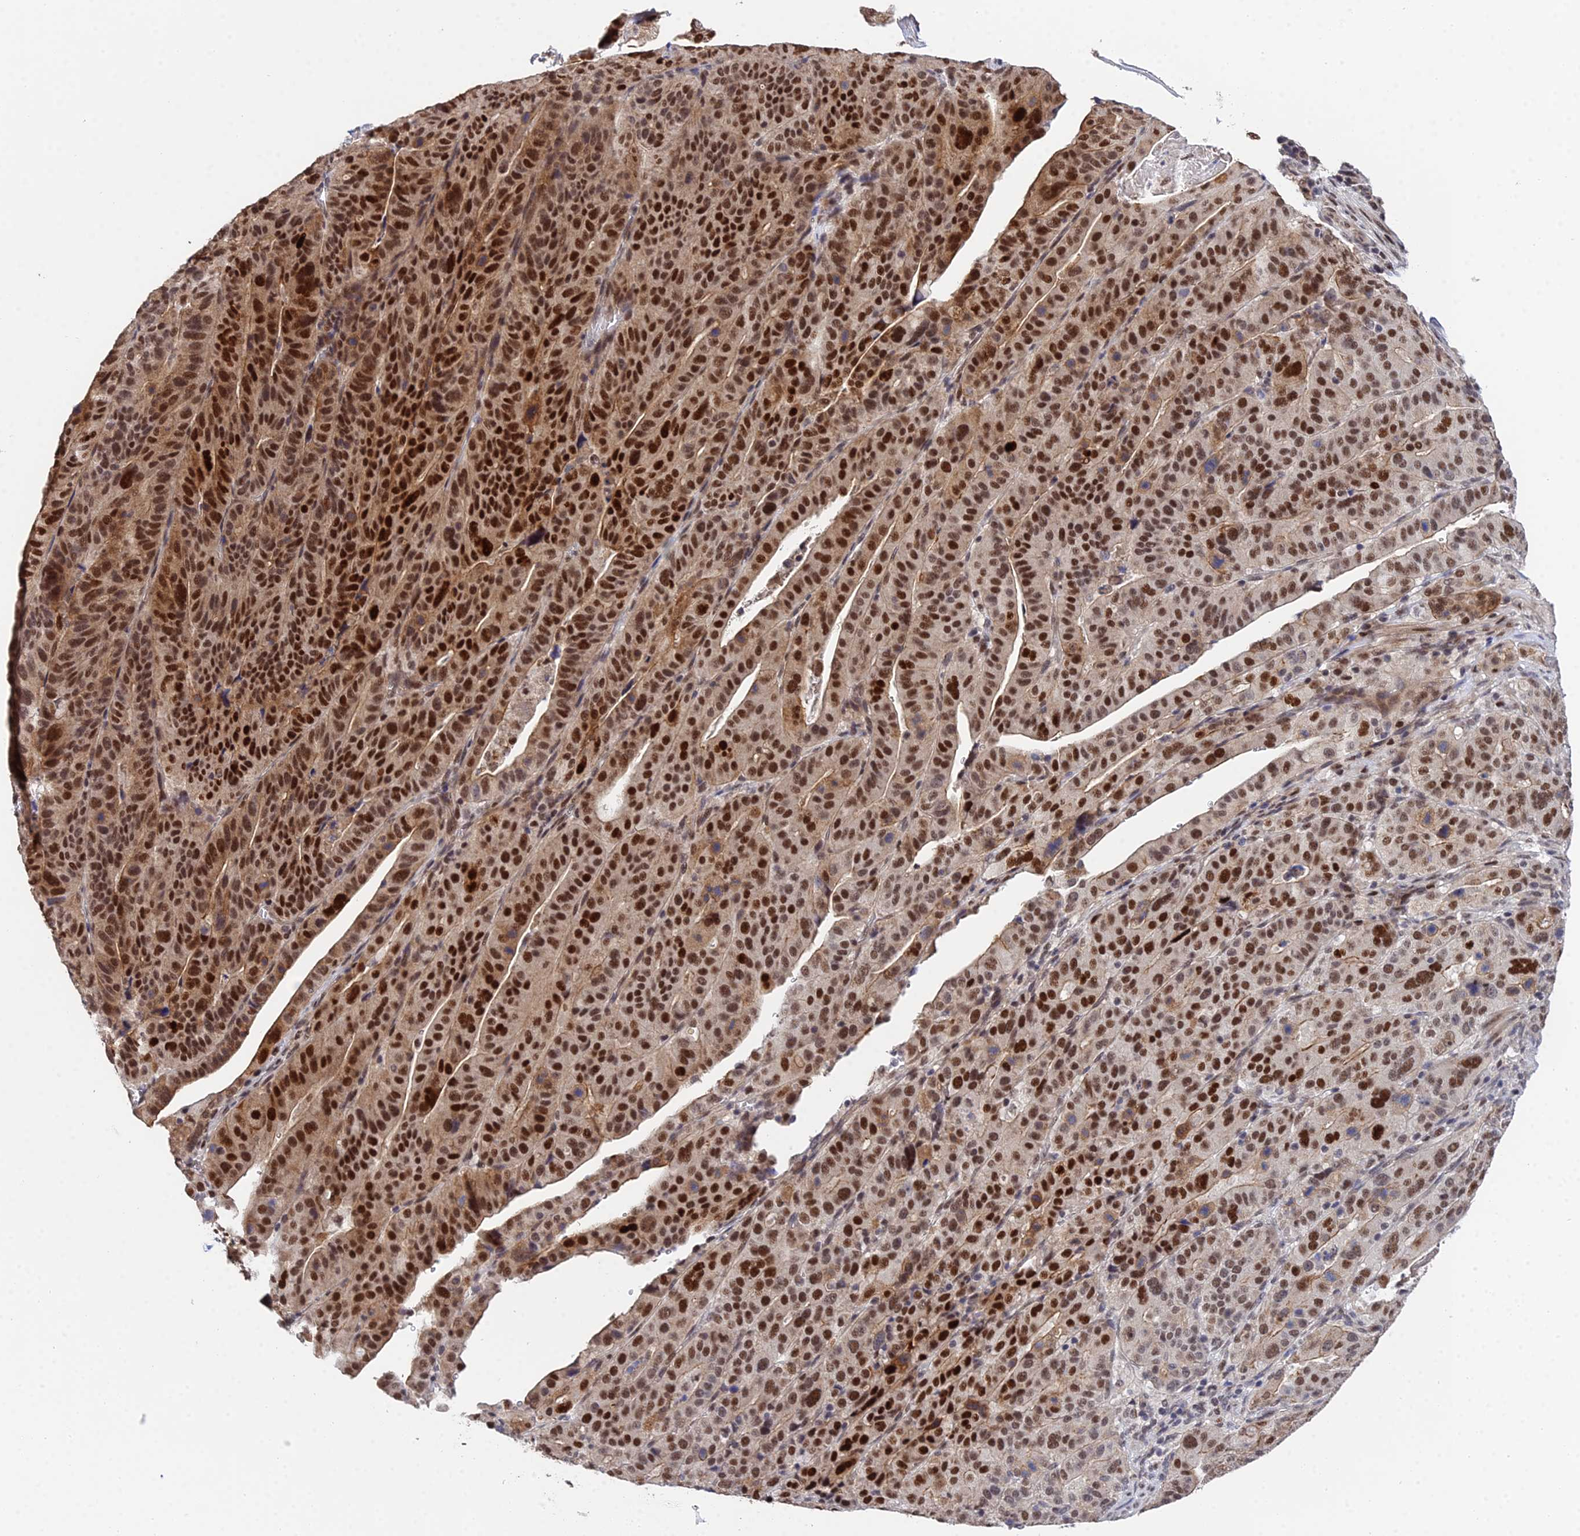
{"staining": {"intensity": "strong", "quantity": "25%-75%", "location": "cytoplasmic/membranous,nuclear"}, "tissue": "stomach cancer", "cell_type": "Tumor cells", "image_type": "cancer", "snomed": [{"axis": "morphology", "description": "Adenocarcinoma, NOS"}, {"axis": "topography", "description": "Stomach"}], "caption": "Immunohistochemistry (IHC) (DAB) staining of stomach adenocarcinoma demonstrates strong cytoplasmic/membranous and nuclear protein staining in about 25%-75% of tumor cells. The protein is stained brown, and the nuclei are stained in blue (DAB (3,3'-diaminobenzidine) IHC with brightfield microscopy, high magnification).", "gene": "ERCC5", "patient": {"sex": "male", "age": 48}}